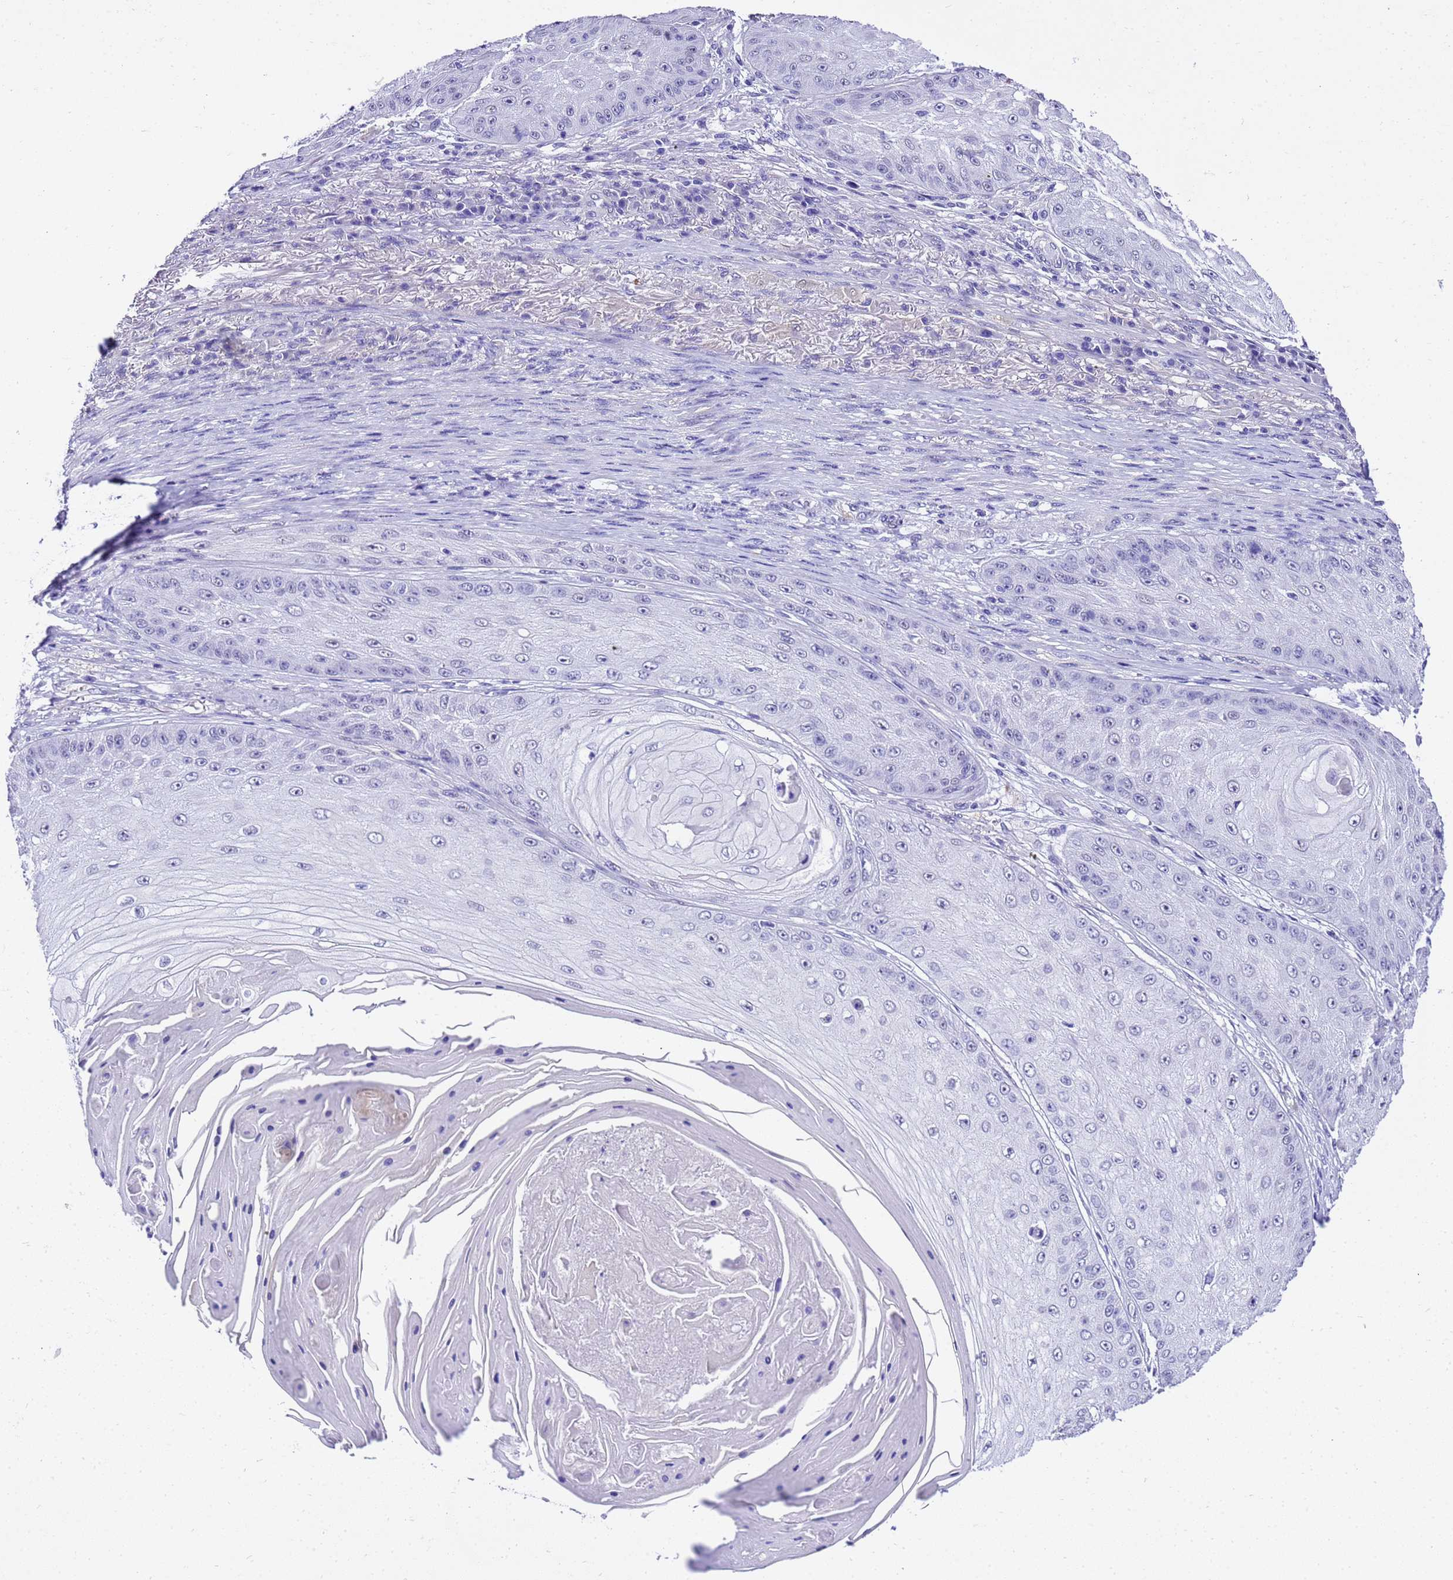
{"staining": {"intensity": "negative", "quantity": "none", "location": "none"}, "tissue": "skin cancer", "cell_type": "Tumor cells", "image_type": "cancer", "snomed": [{"axis": "morphology", "description": "Squamous cell carcinoma, NOS"}, {"axis": "topography", "description": "Skin"}], "caption": "Tumor cells are negative for brown protein staining in squamous cell carcinoma (skin).", "gene": "HSPB6", "patient": {"sex": "male", "age": 70}}